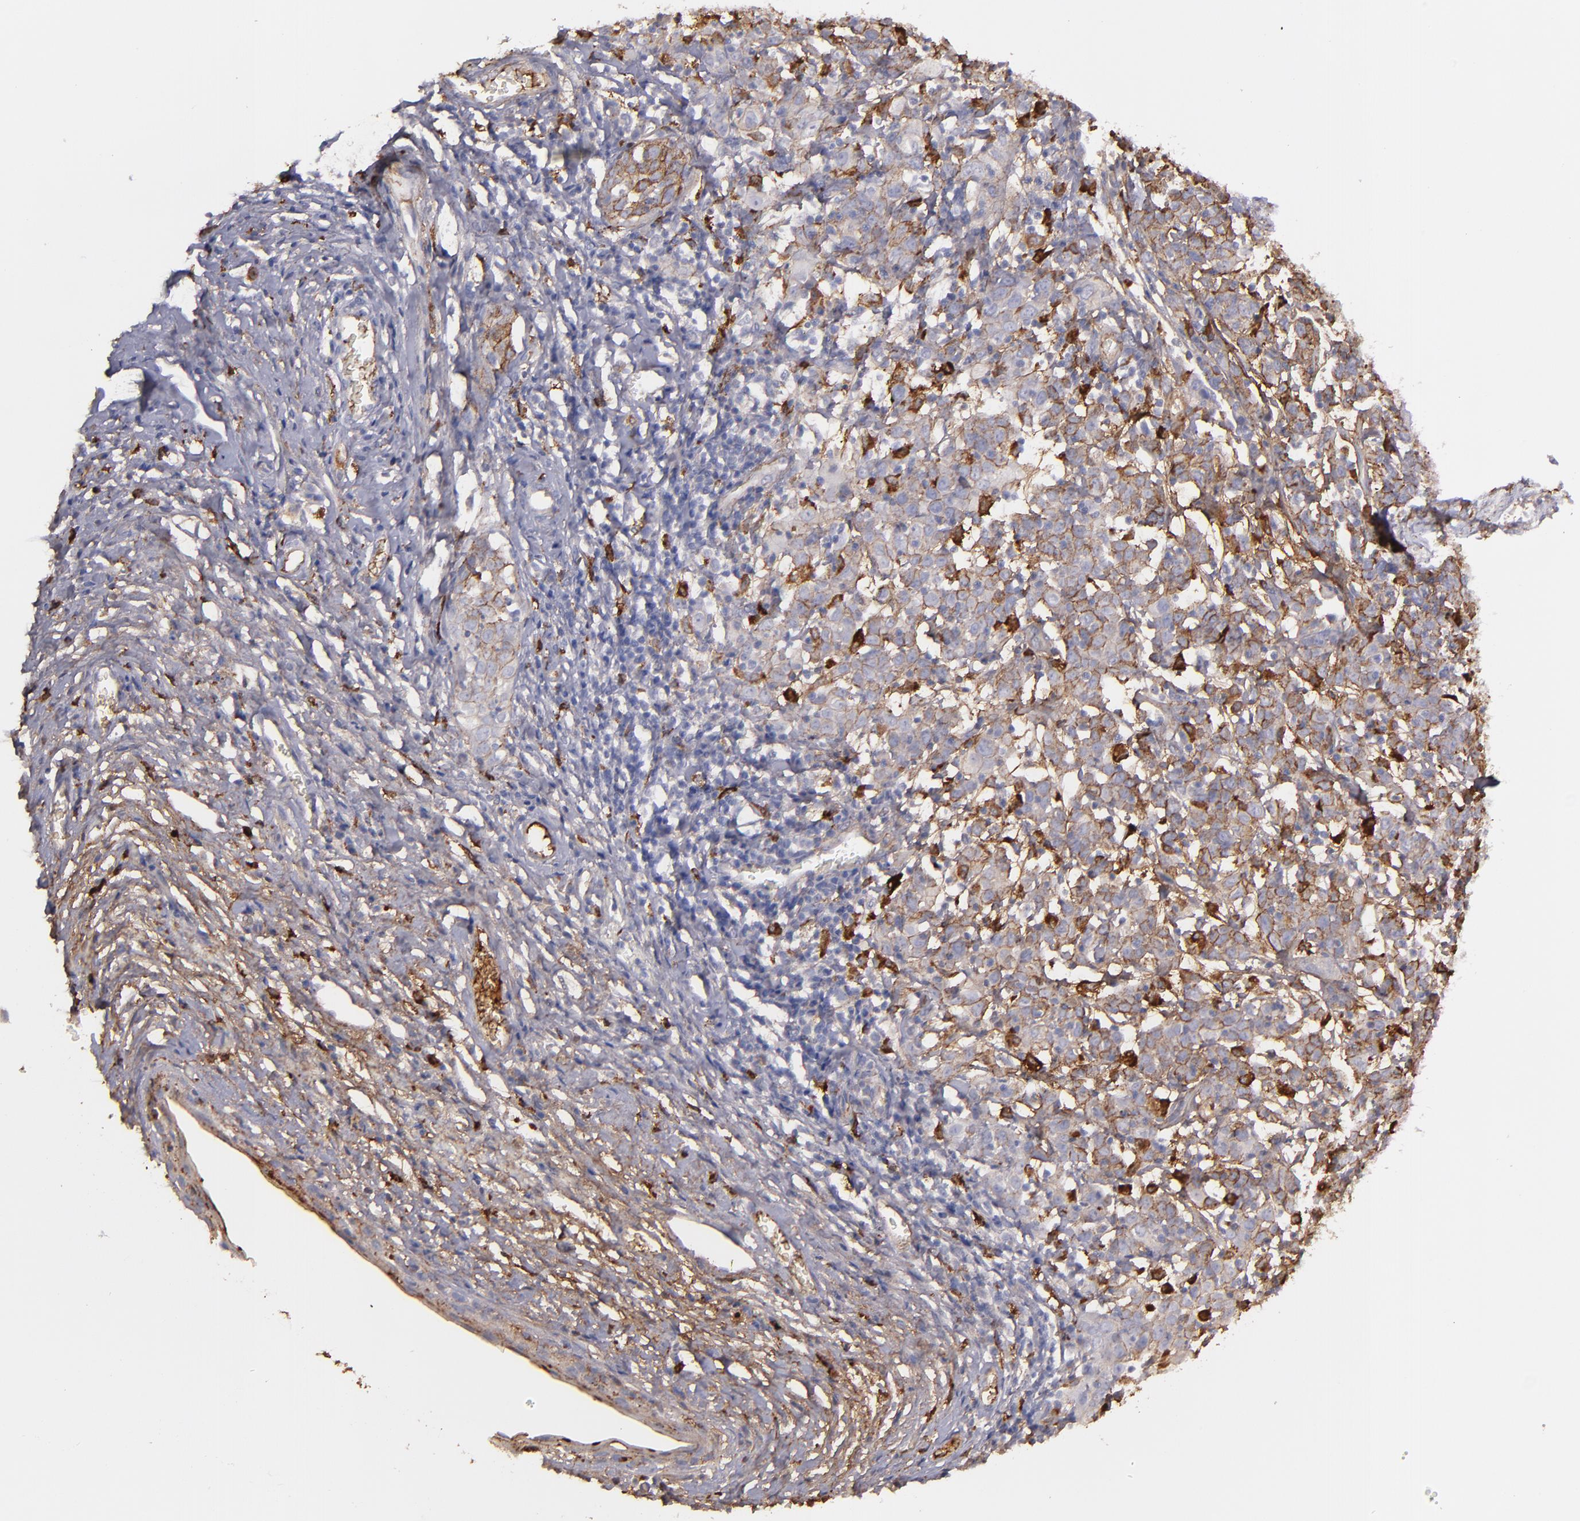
{"staining": {"intensity": "weak", "quantity": "<25%", "location": "cytoplasmic/membranous"}, "tissue": "cervical cancer", "cell_type": "Tumor cells", "image_type": "cancer", "snomed": [{"axis": "morphology", "description": "Normal tissue, NOS"}, {"axis": "morphology", "description": "Squamous cell carcinoma, NOS"}, {"axis": "topography", "description": "Cervix"}], "caption": "Immunohistochemistry of cervical squamous cell carcinoma demonstrates no positivity in tumor cells. The staining is performed using DAB brown chromogen with nuclei counter-stained in using hematoxylin.", "gene": "C1QA", "patient": {"sex": "female", "age": 67}}